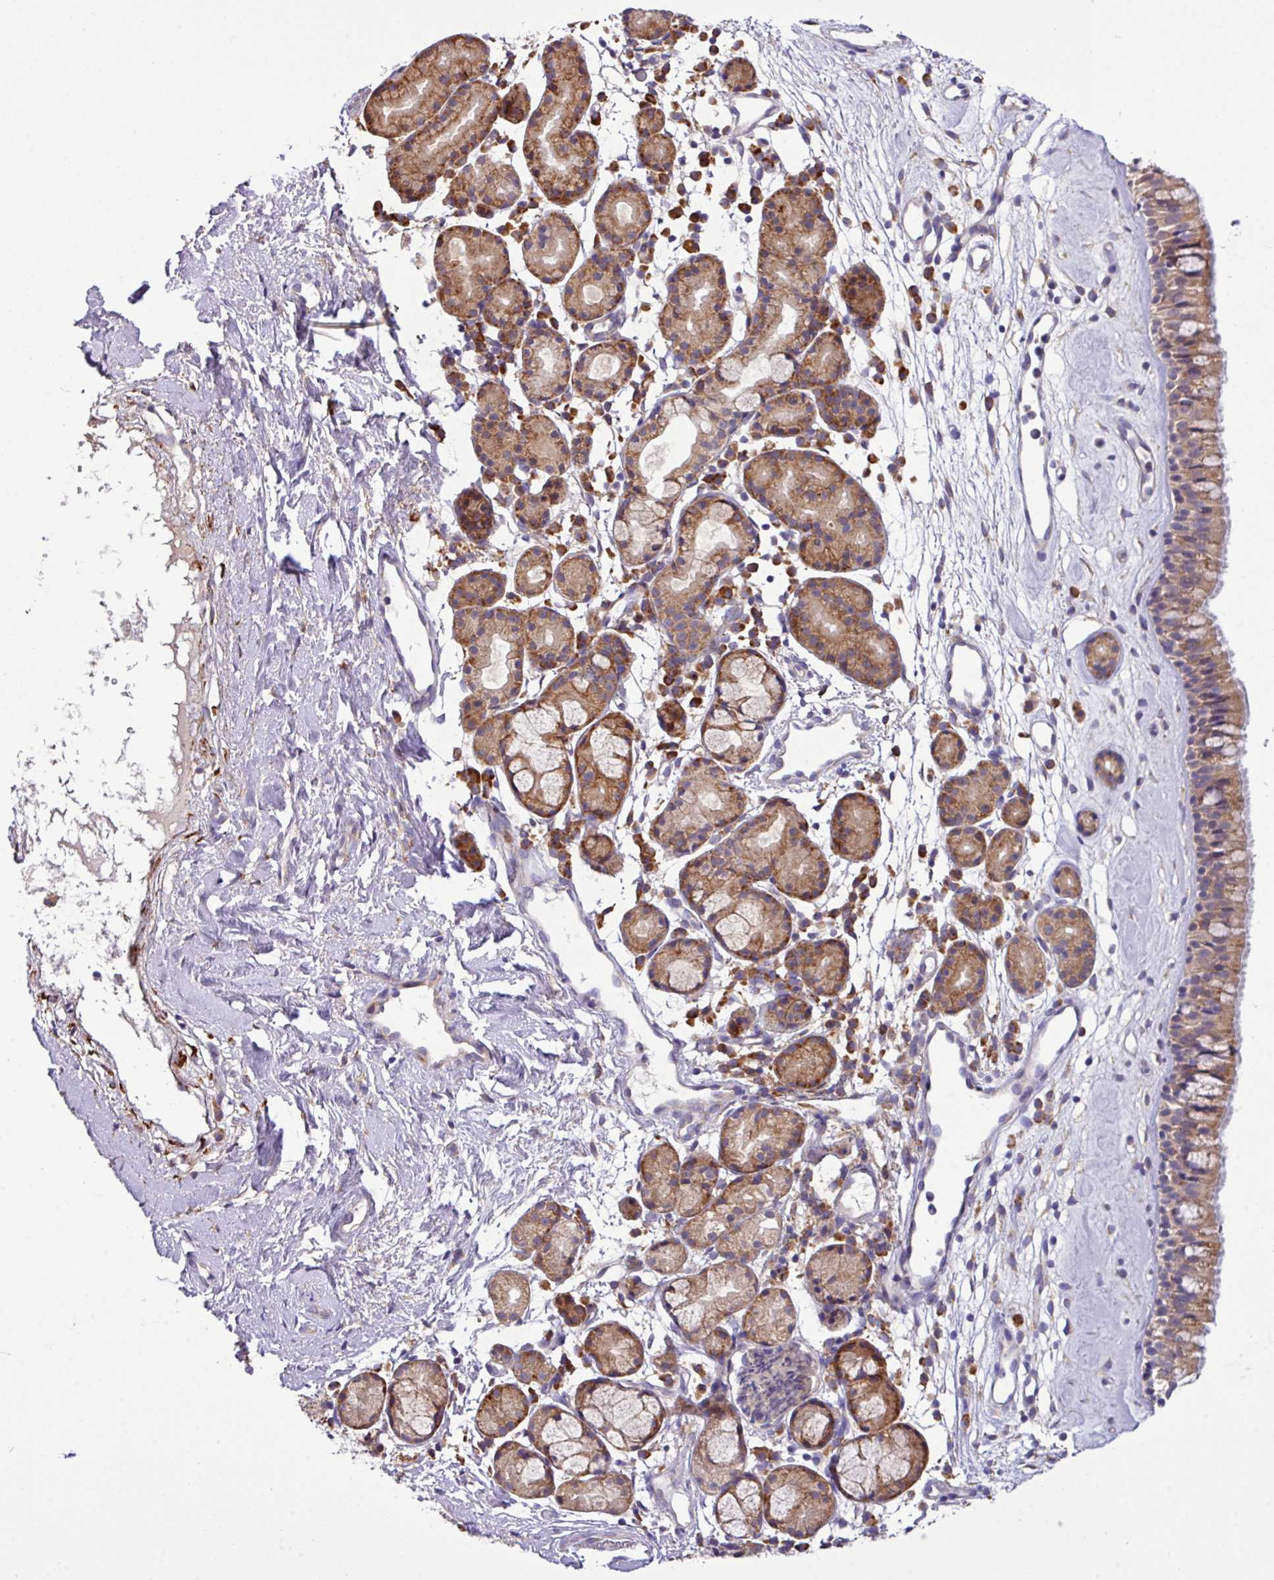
{"staining": {"intensity": "moderate", "quantity": "25%-75%", "location": "cytoplasmic/membranous"}, "tissue": "nasopharynx", "cell_type": "Respiratory epithelial cells", "image_type": "normal", "snomed": [{"axis": "morphology", "description": "Normal tissue, NOS"}, {"axis": "topography", "description": "Nasopharynx"}], "caption": "This image exhibits normal nasopharynx stained with IHC to label a protein in brown. The cytoplasmic/membranous of respiratory epithelial cells show moderate positivity for the protein. Nuclei are counter-stained blue.", "gene": "TM2D2", "patient": {"sex": "male", "age": 82}}